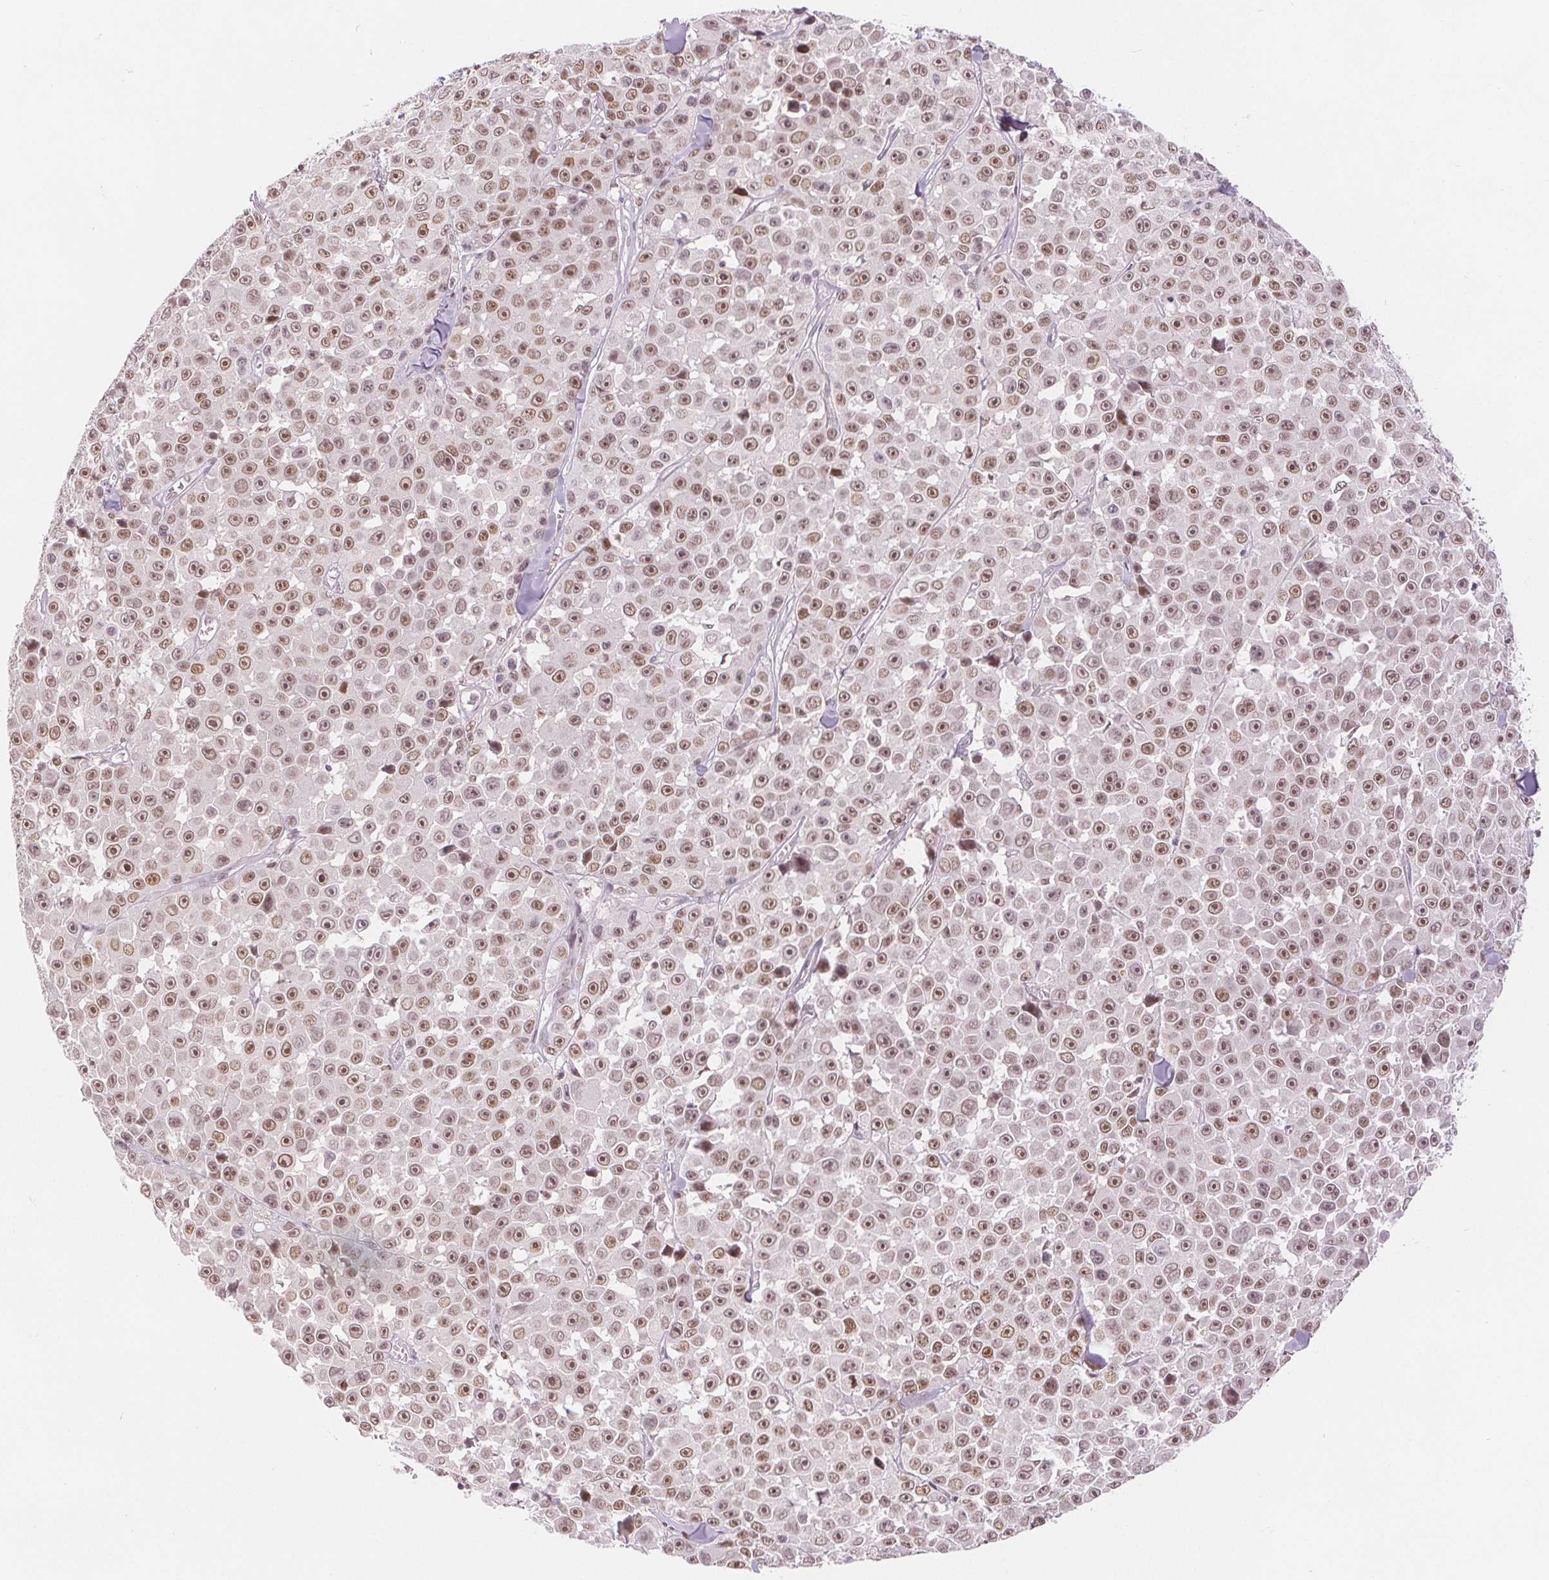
{"staining": {"intensity": "moderate", "quantity": ">75%", "location": "nuclear"}, "tissue": "melanoma", "cell_type": "Tumor cells", "image_type": "cancer", "snomed": [{"axis": "morphology", "description": "Malignant melanoma, NOS"}, {"axis": "topography", "description": "Skin"}], "caption": "Malignant melanoma was stained to show a protein in brown. There is medium levels of moderate nuclear expression in approximately >75% of tumor cells.", "gene": "DEK", "patient": {"sex": "female", "age": 66}}